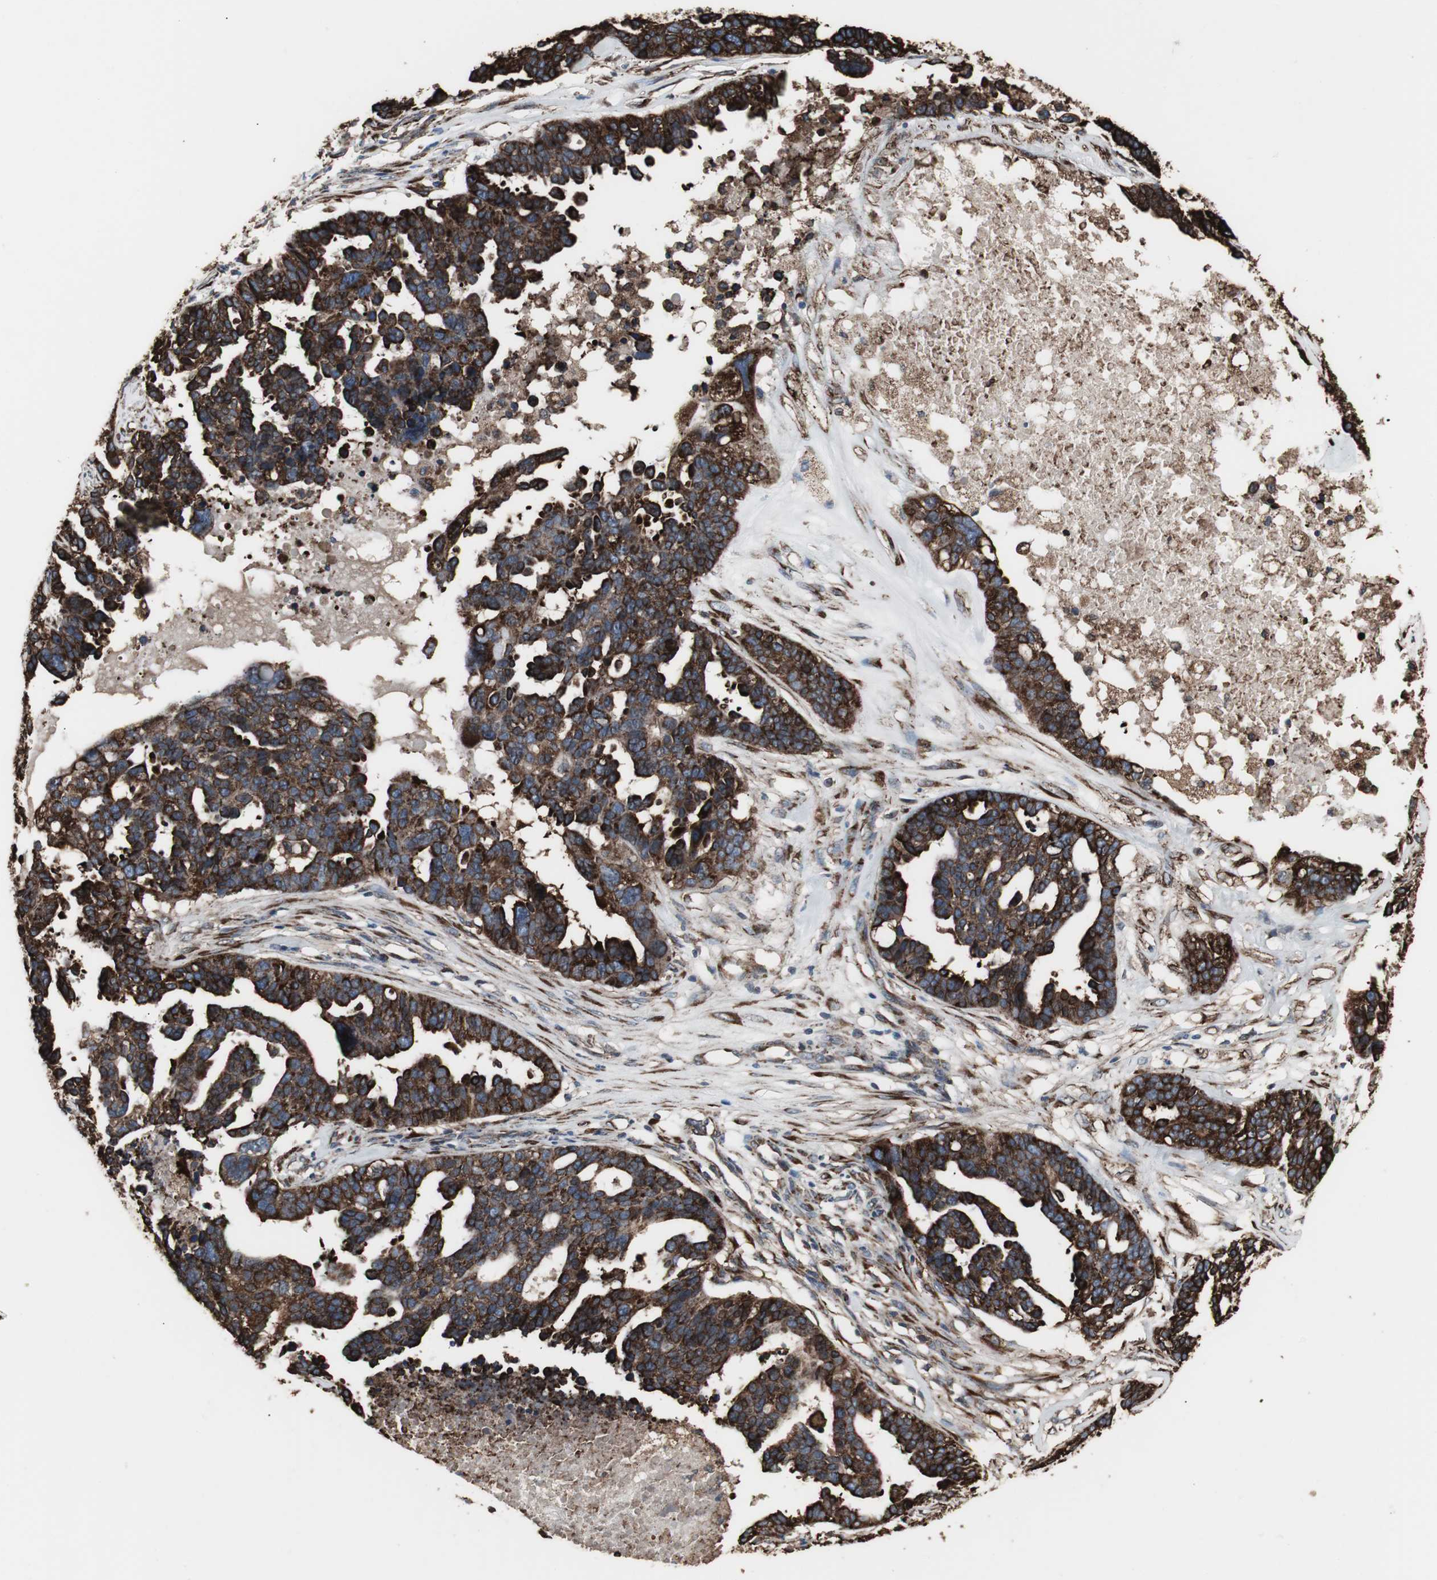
{"staining": {"intensity": "strong", "quantity": ">75%", "location": "cytoplasmic/membranous"}, "tissue": "ovarian cancer", "cell_type": "Tumor cells", "image_type": "cancer", "snomed": [{"axis": "morphology", "description": "Cystadenocarcinoma, serous, NOS"}, {"axis": "topography", "description": "Ovary"}], "caption": "This histopathology image exhibits immunohistochemistry staining of human ovarian cancer, with high strong cytoplasmic/membranous expression in about >75% of tumor cells.", "gene": "CALU", "patient": {"sex": "female", "age": 59}}